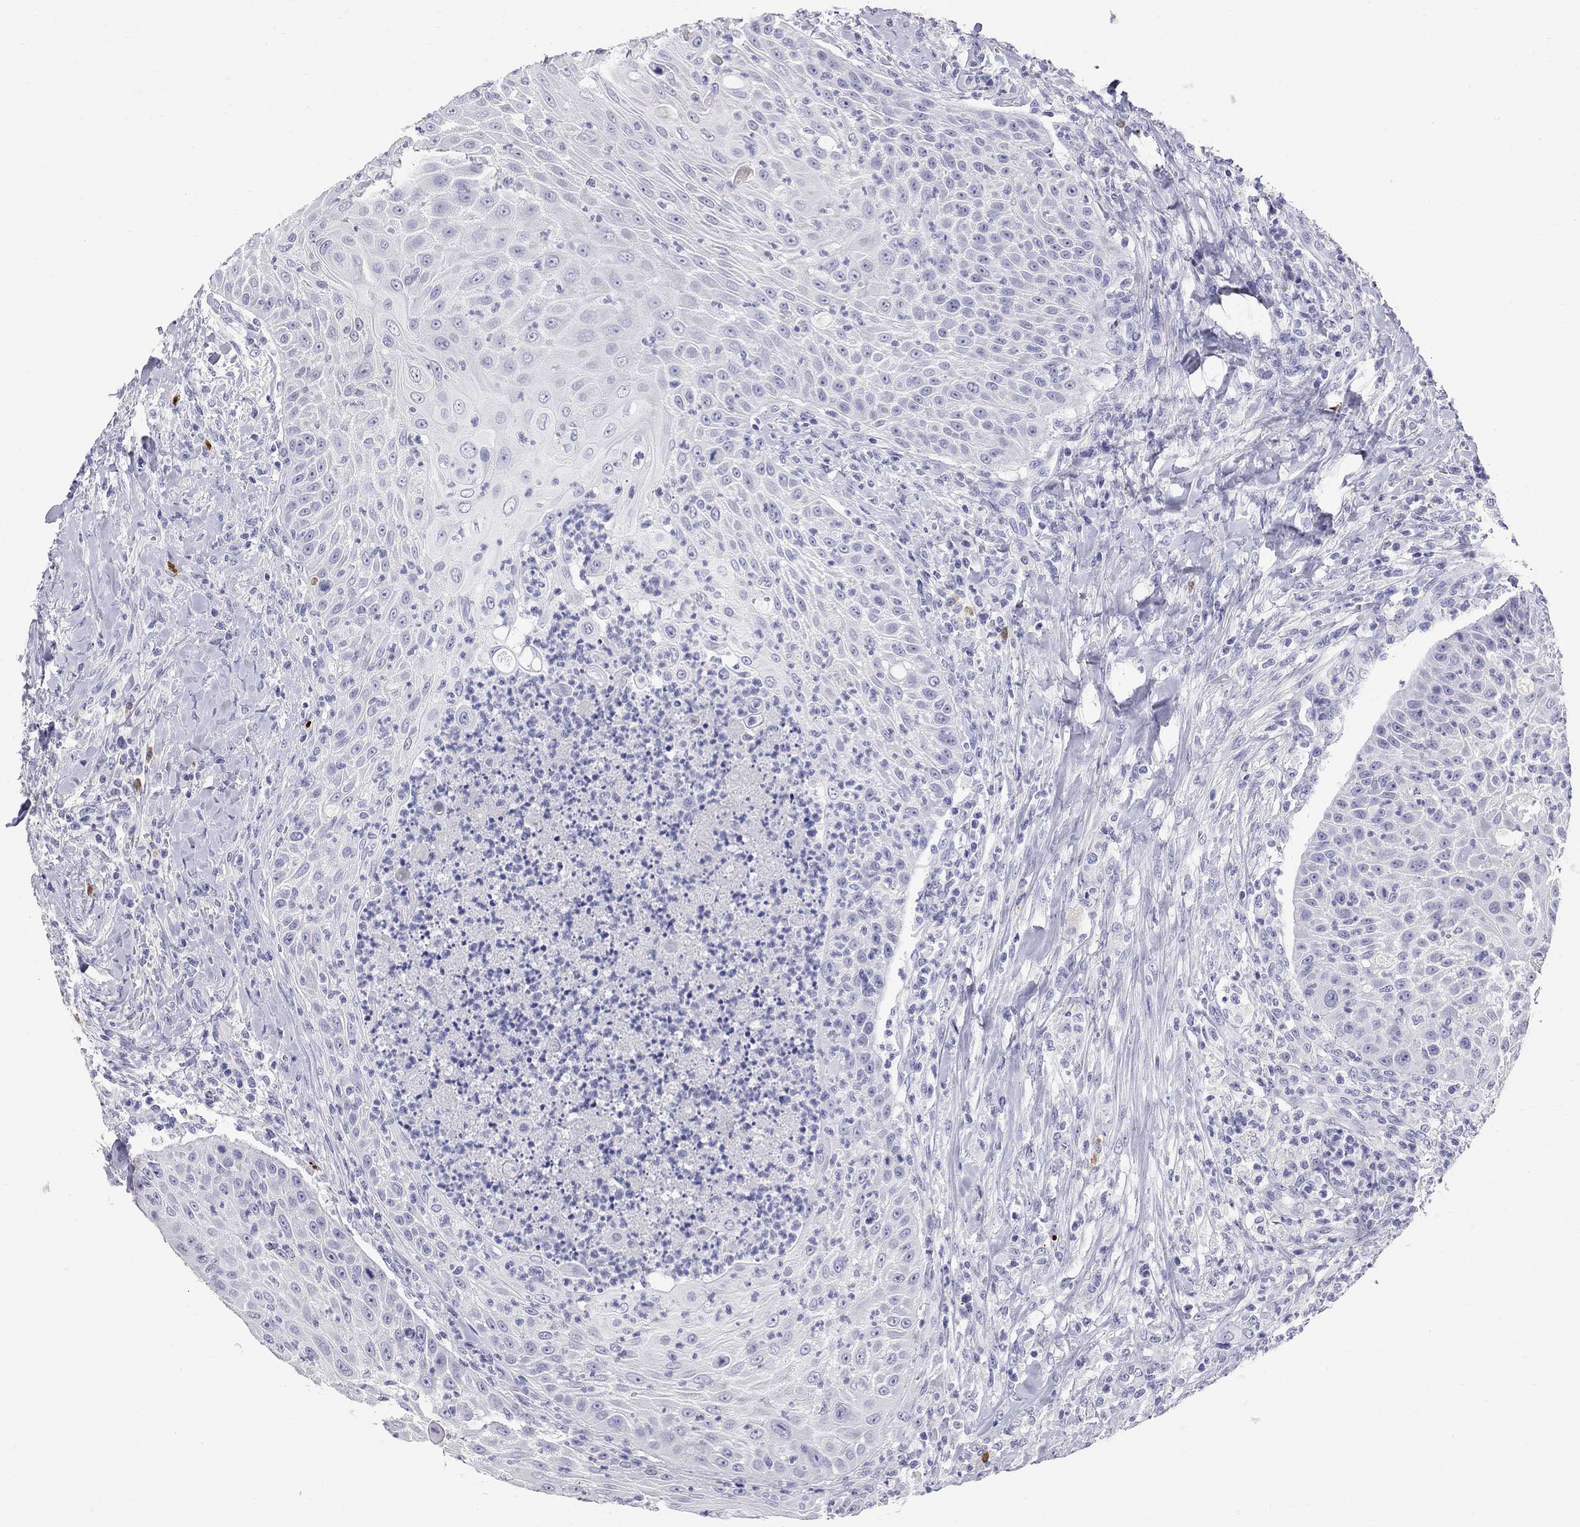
{"staining": {"intensity": "negative", "quantity": "none", "location": "none"}, "tissue": "head and neck cancer", "cell_type": "Tumor cells", "image_type": "cancer", "snomed": [{"axis": "morphology", "description": "Squamous cell carcinoma, NOS"}, {"axis": "topography", "description": "Head-Neck"}], "caption": "This is an IHC histopathology image of human head and neck cancer. There is no staining in tumor cells.", "gene": "PHOX2B", "patient": {"sex": "male", "age": 69}}